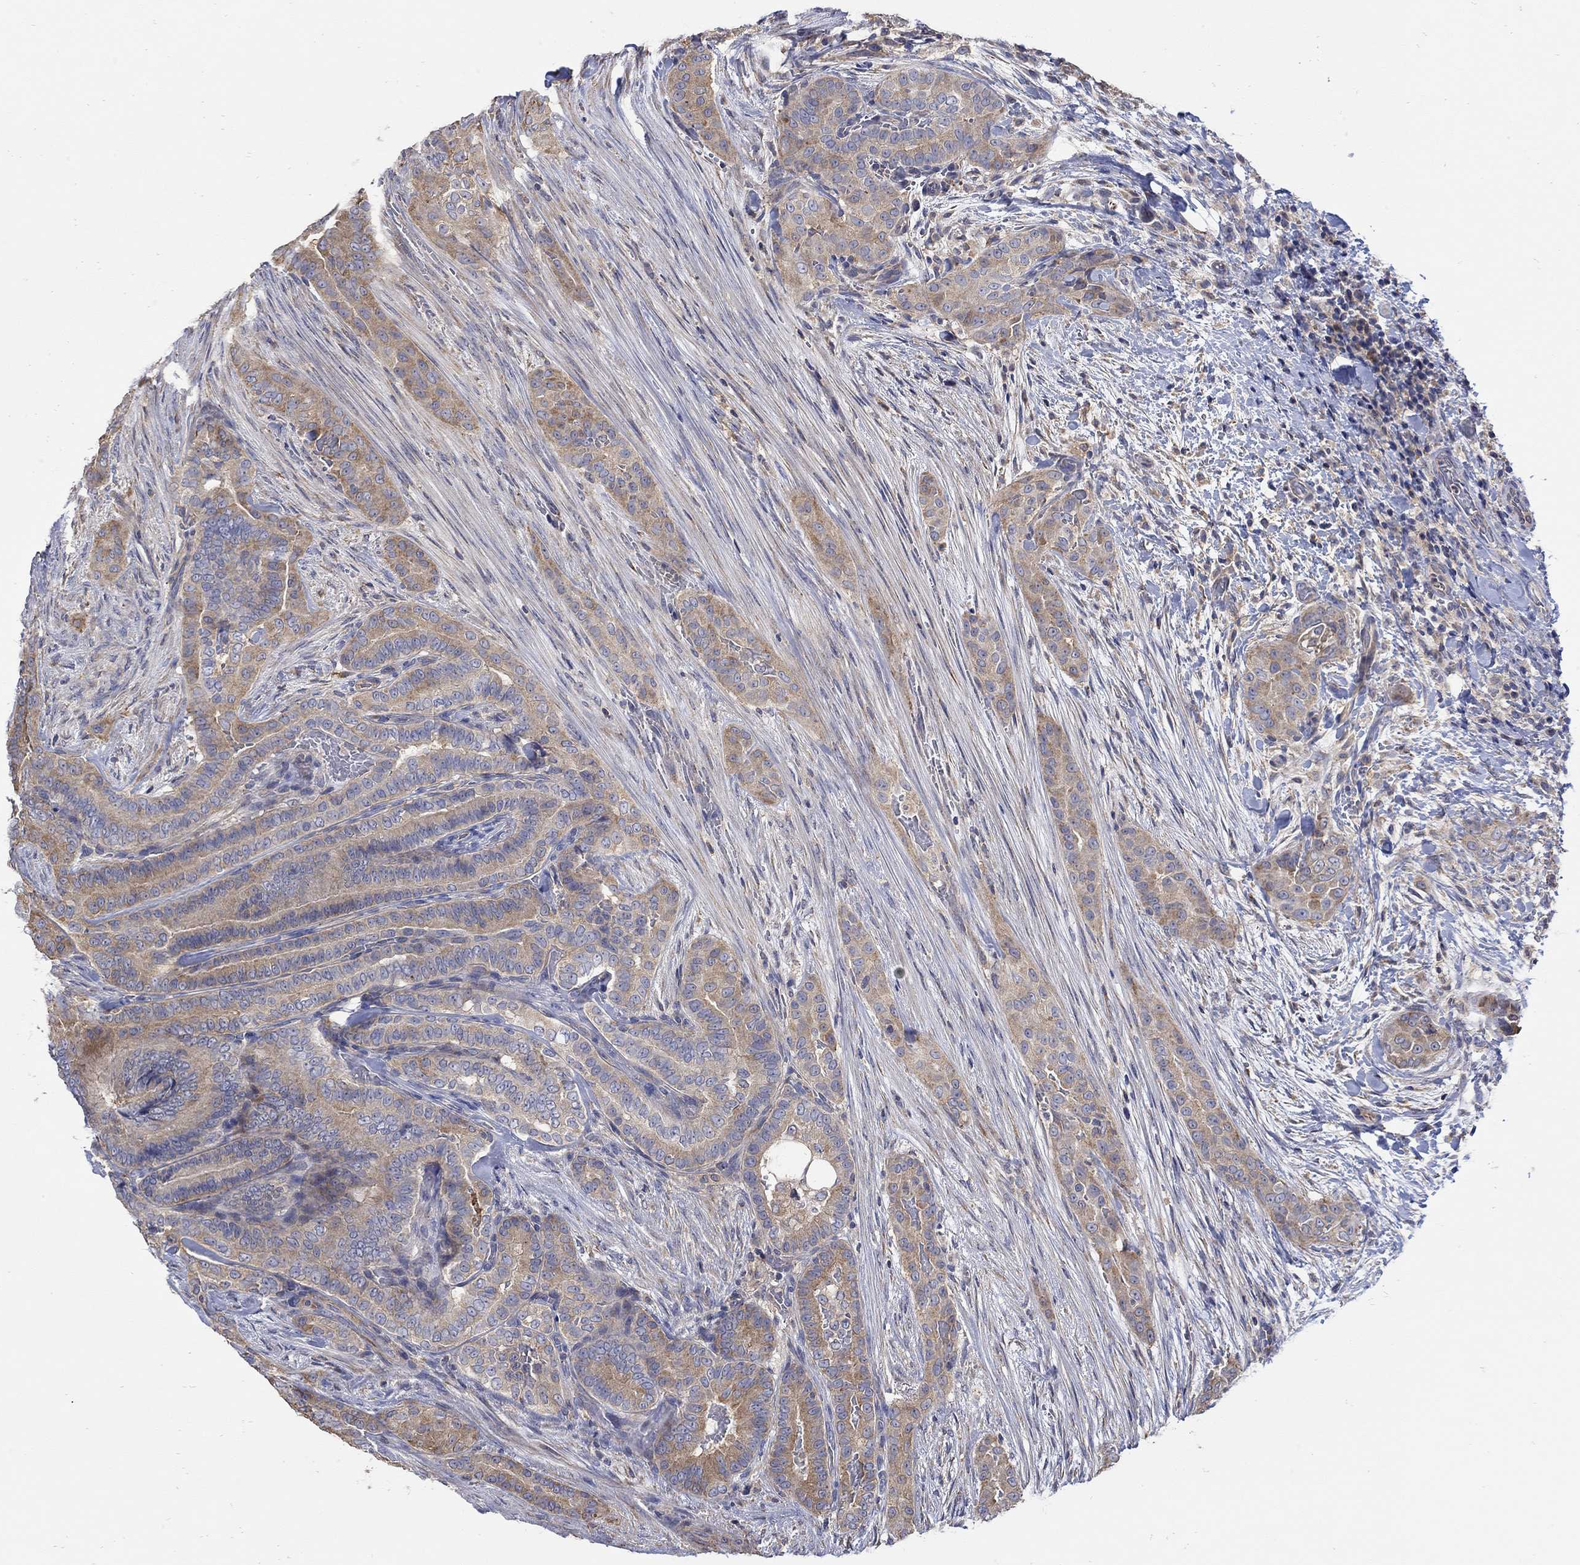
{"staining": {"intensity": "weak", "quantity": ">75%", "location": "cytoplasmic/membranous"}, "tissue": "thyroid cancer", "cell_type": "Tumor cells", "image_type": "cancer", "snomed": [{"axis": "morphology", "description": "Papillary adenocarcinoma, NOS"}, {"axis": "topography", "description": "Thyroid gland"}], "caption": "IHC (DAB (3,3'-diaminobenzidine)) staining of human thyroid cancer (papillary adenocarcinoma) displays weak cytoplasmic/membranous protein positivity in approximately >75% of tumor cells.", "gene": "TEKT3", "patient": {"sex": "male", "age": 61}}